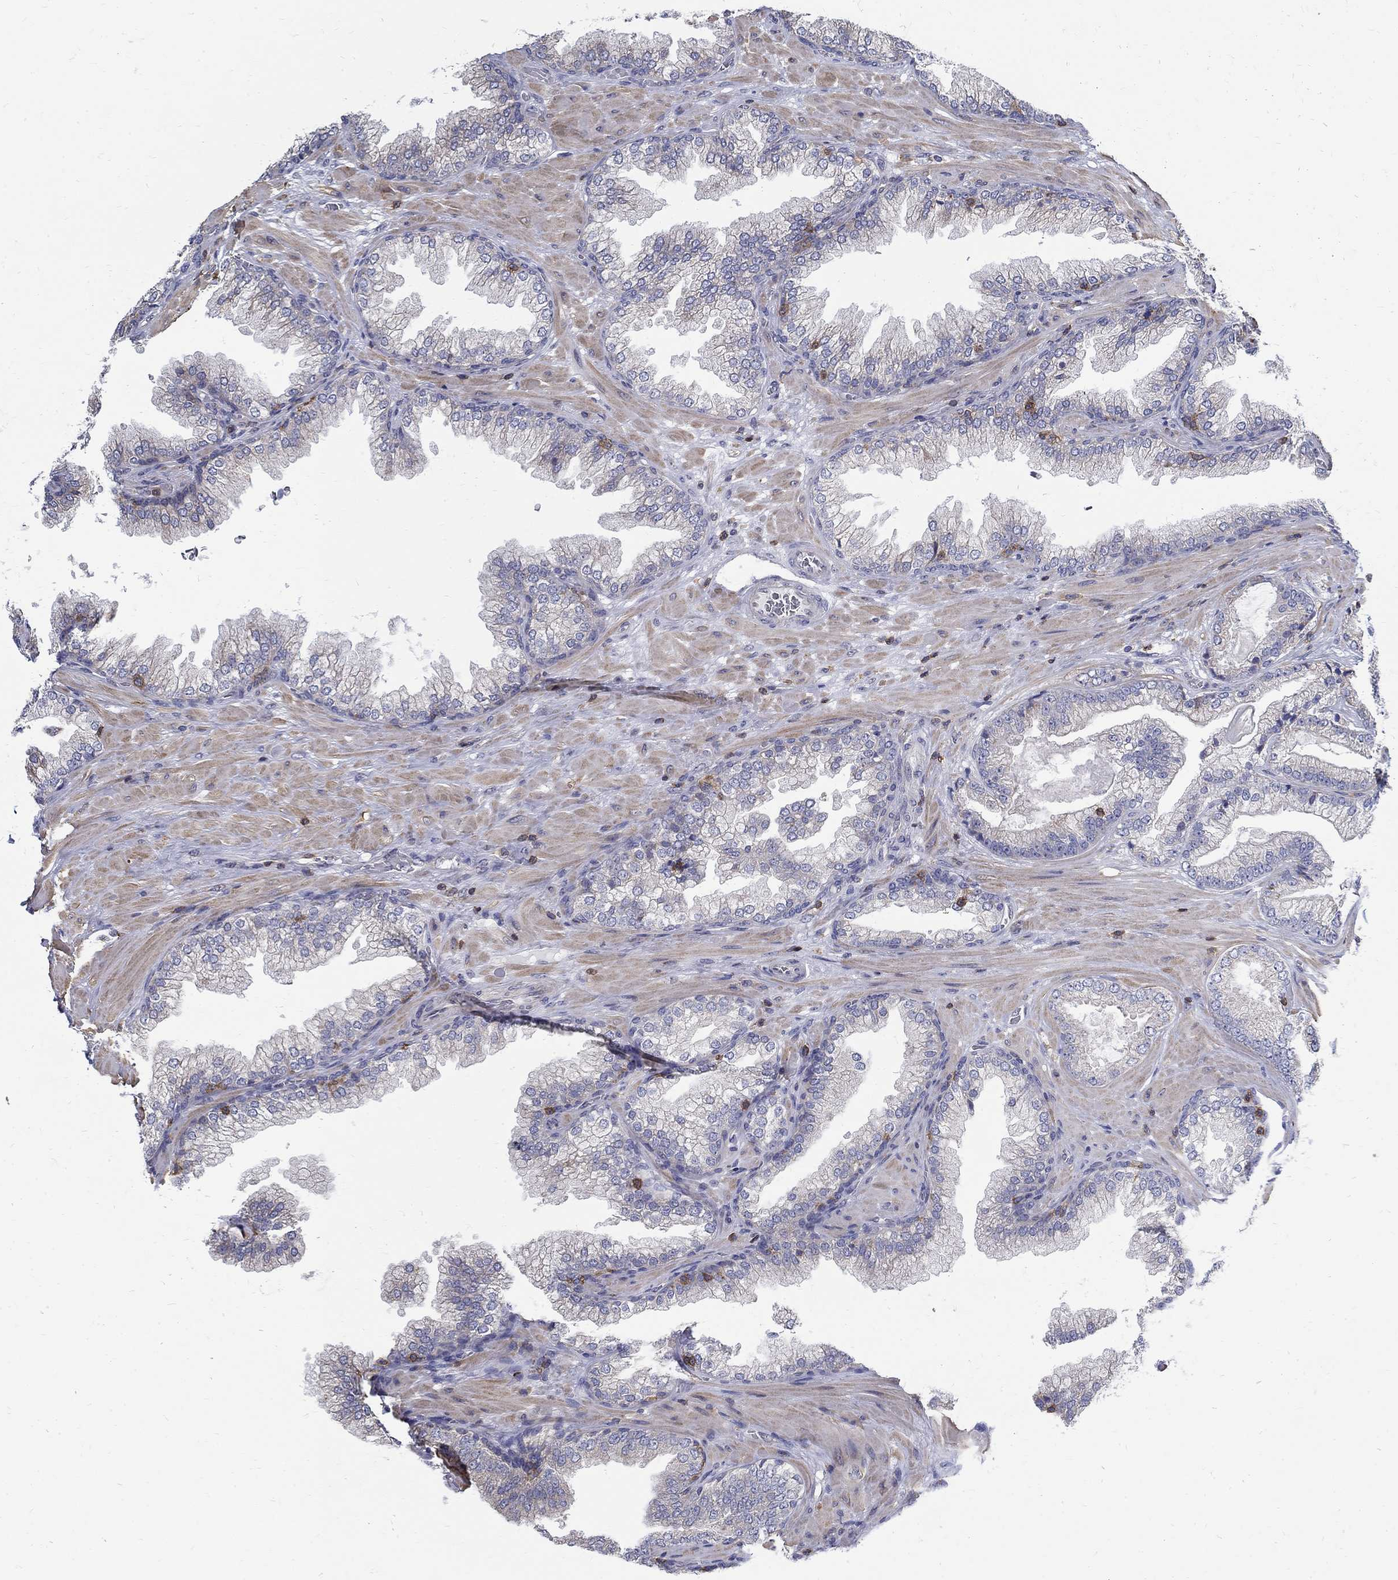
{"staining": {"intensity": "negative", "quantity": "none", "location": "none"}, "tissue": "prostate cancer", "cell_type": "Tumor cells", "image_type": "cancer", "snomed": [{"axis": "morphology", "description": "Adenocarcinoma, Low grade"}, {"axis": "topography", "description": "Prostate"}], "caption": "Tumor cells are negative for brown protein staining in prostate cancer (adenocarcinoma (low-grade)).", "gene": "AGAP2", "patient": {"sex": "male", "age": 57}}